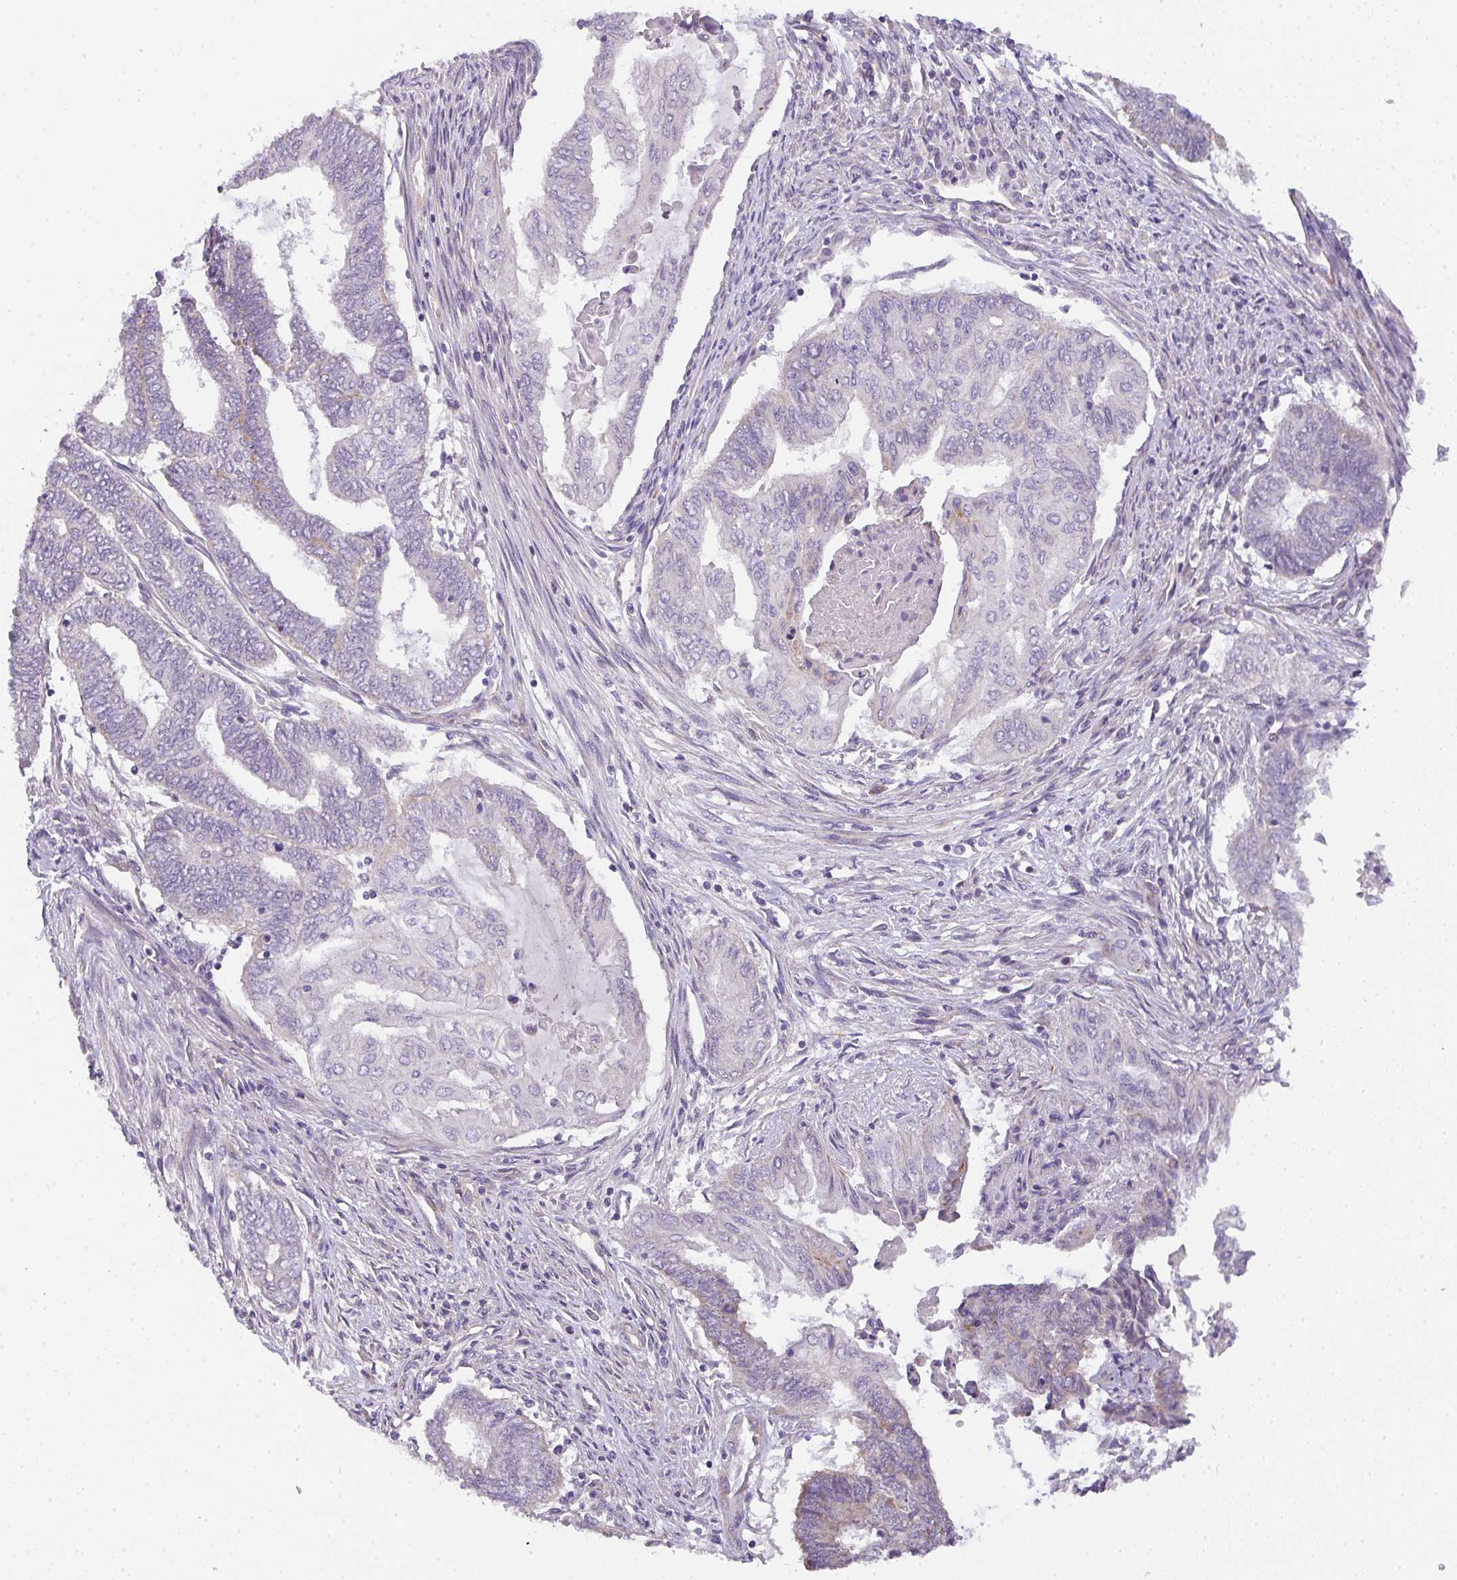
{"staining": {"intensity": "negative", "quantity": "none", "location": "none"}, "tissue": "endometrial cancer", "cell_type": "Tumor cells", "image_type": "cancer", "snomed": [{"axis": "morphology", "description": "Adenocarcinoma, NOS"}, {"axis": "topography", "description": "Uterus"}, {"axis": "topography", "description": "Endometrium"}], "caption": "This is an immunohistochemistry (IHC) image of human endometrial cancer. There is no staining in tumor cells.", "gene": "FILIP1", "patient": {"sex": "female", "age": 70}}